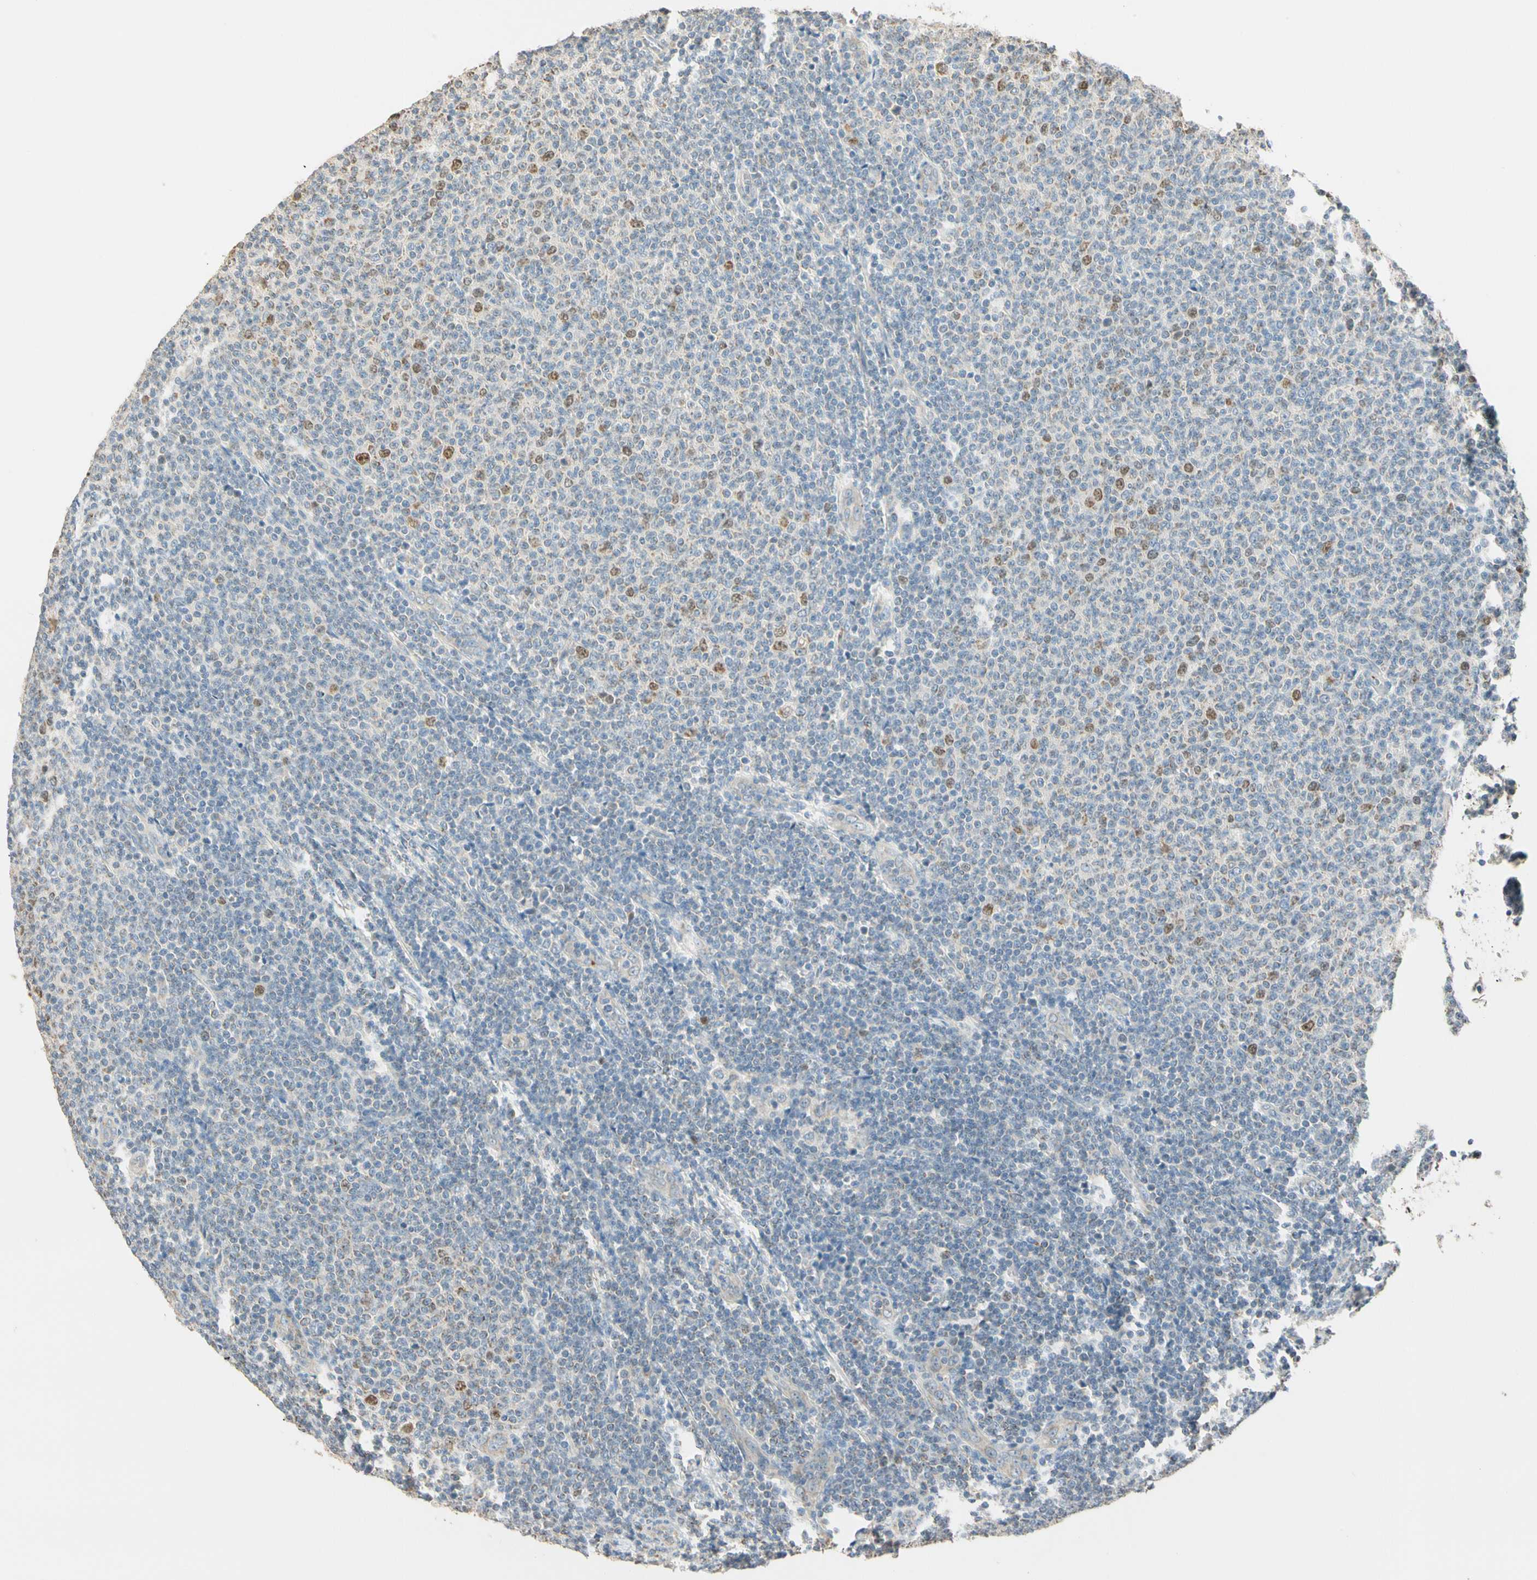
{"staining": {"intensity": "moderate", "quantity": "<25%", "location": "nuclear"}, "tissue": "lymphoma", "cell_type": "Tumor cells", "image_type": "cancer", "snomed": [{"axis": "morphology", "description": "Malignant lymphoma, non-Hodgkin's type, Low grade"}, {"axis": "topography", "description": "Lymph node"}], "caption": "Immunohistochemical staining of human malignant lymphoma, non-Hodgkin's type (low-grade) demonstrates moderate nuclear protein expression in approximately <25% of tumor cells. (Stains: DAB in brown, nuclei in blue, Microscopy: brightfield microscopy at high magnification).", "gene": "RAD18", "patient": {"sex": "male", "age": 66}}